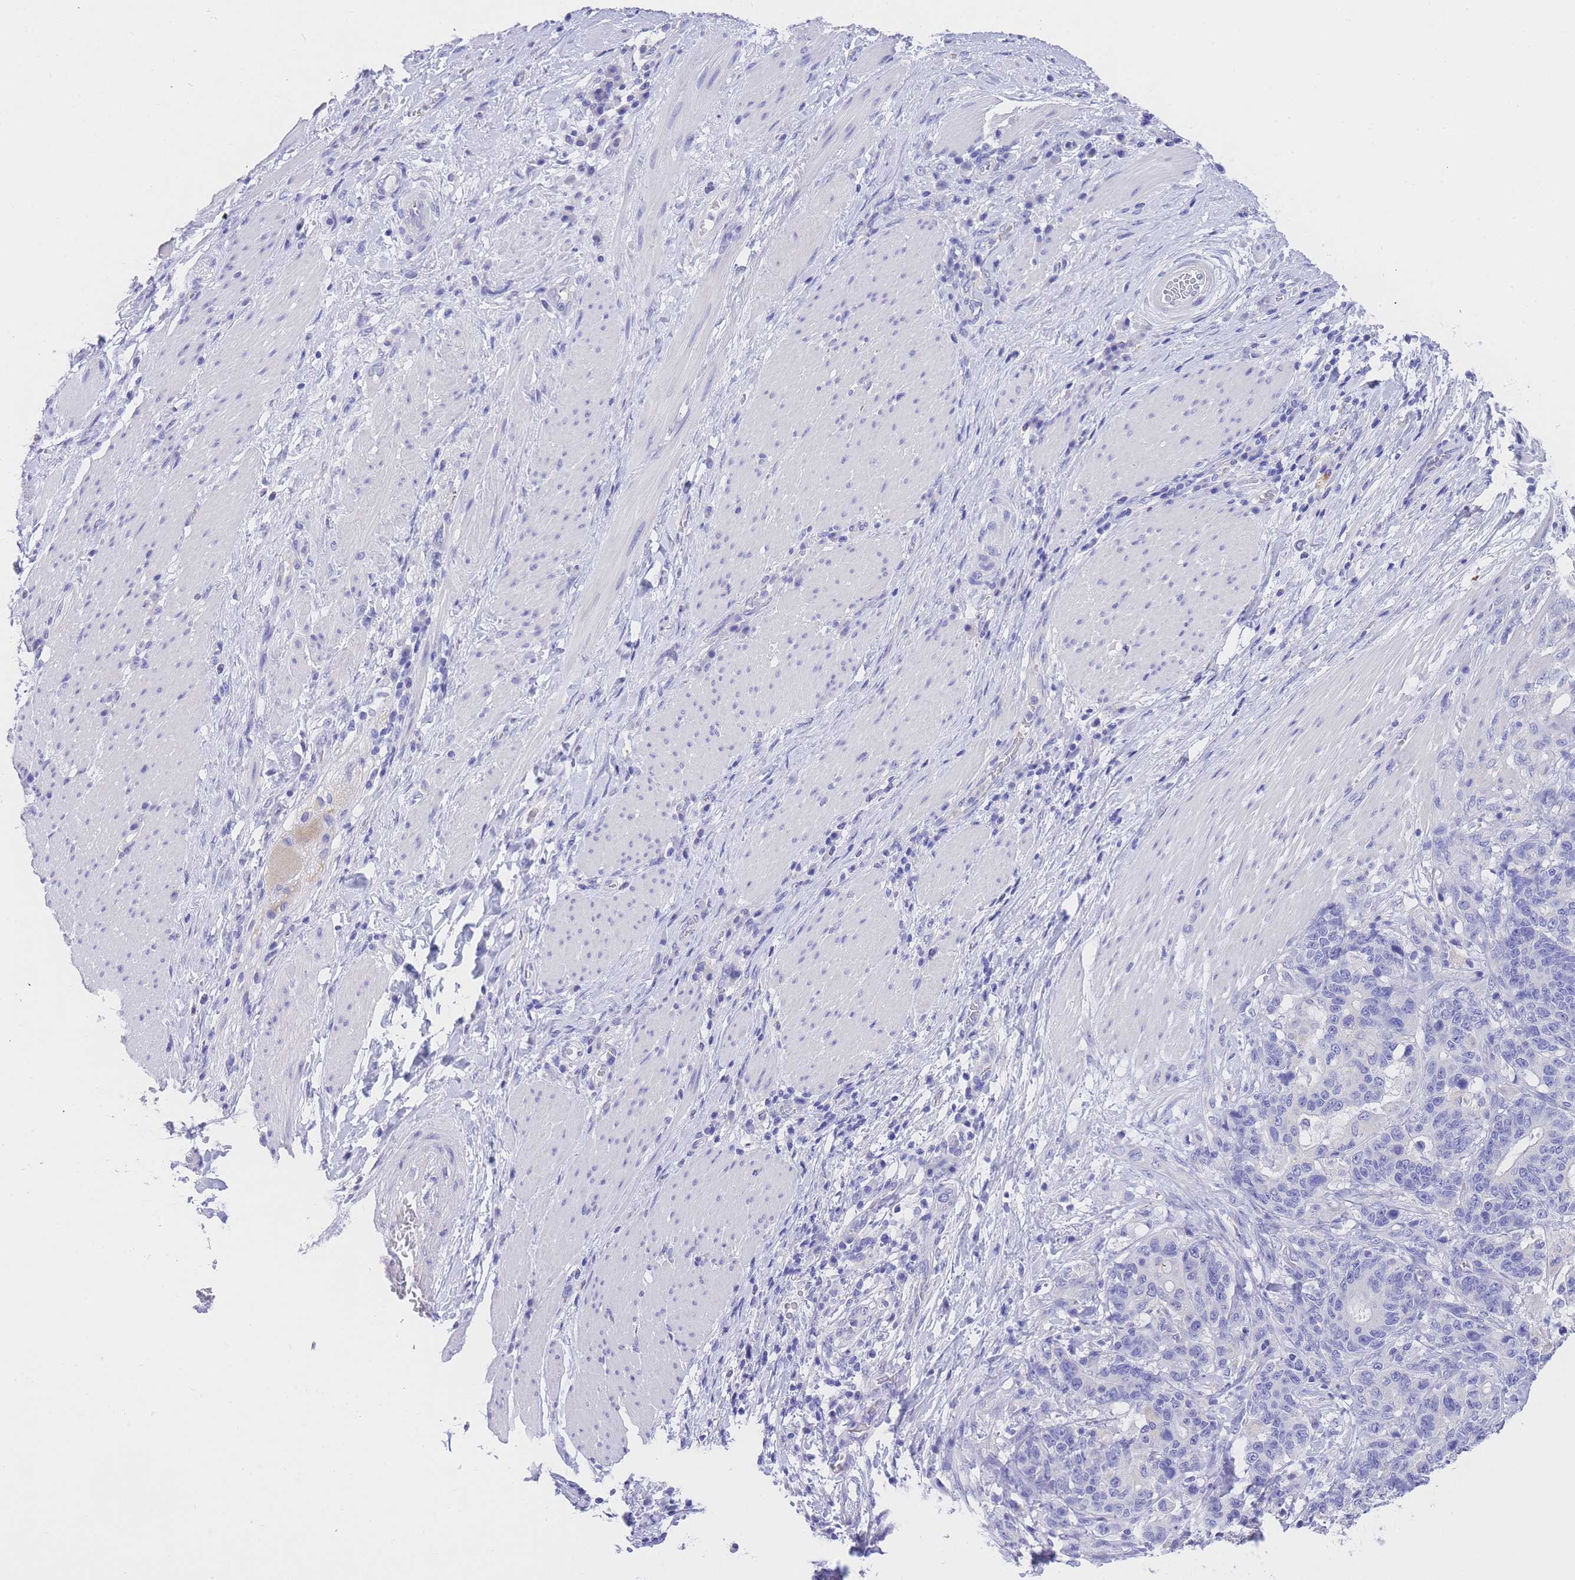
{"staining": {"intensity": "negative", "quantity": "none", "location": "none"}, "tissue": "stomach cancer", "cell_type": "Tumor cells", "image_type": "cancer", "snomed": [{"axis": "morphology", "description": "Normal tissue, NOS"}, {"axis": "morphology", "description": "Adenocarcinoma, NOS"}, {"axis": "topography", "description": "Stomach"}], "caption": "Tumor cells show no significant positivity in stomach adenocarcinoma.", "gene": "EPN2", "patient": {"sex": "female", "age": 64}}